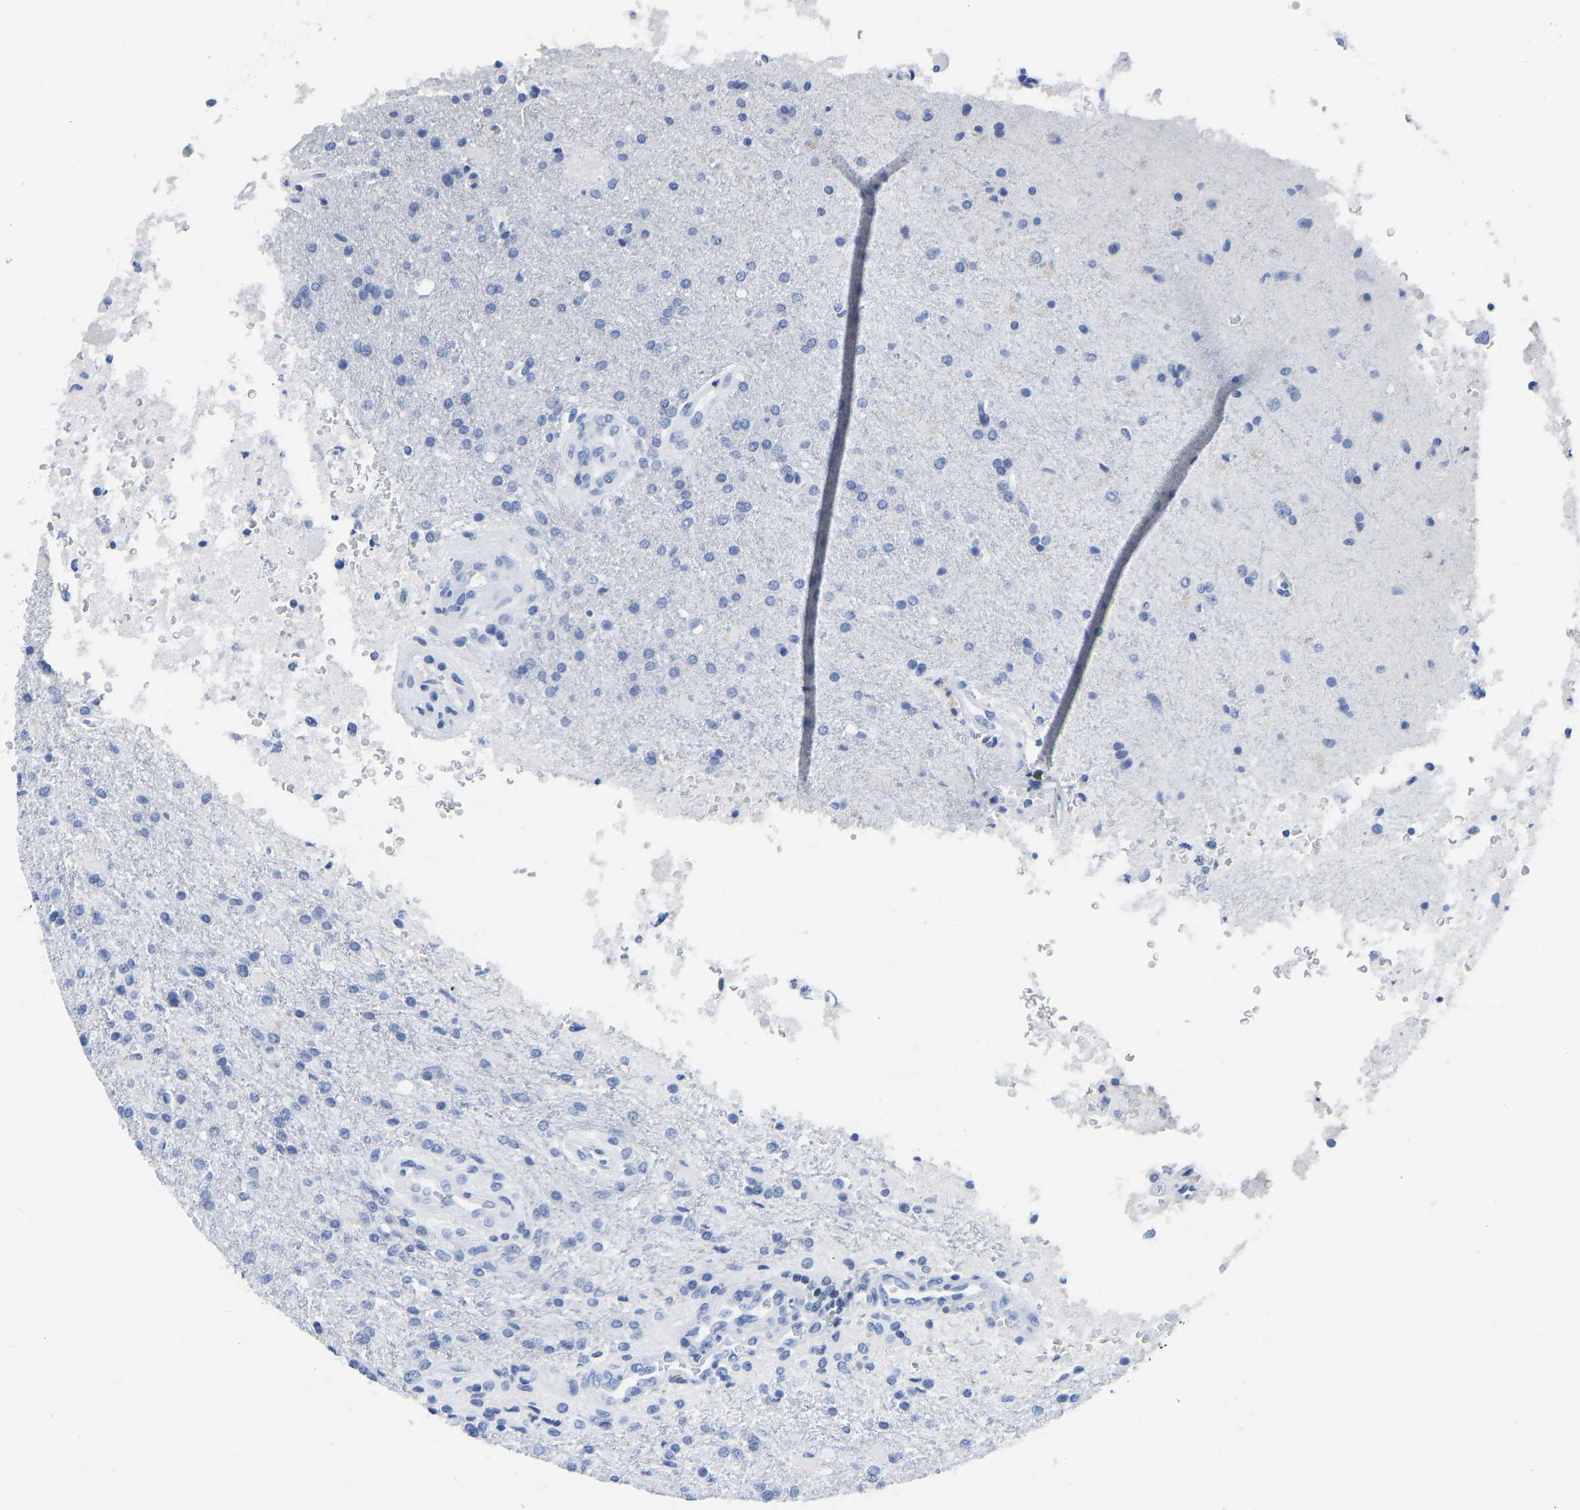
{"staining": {"intensity": "negative", "quantity": "none", "location": "none"}, "tissue": "glioma", "cell_type": "Tumor cells", "image_type": "cancer", "snomed": [{"axis": "morphology", "description": "Normal tissue, NOS"}, {"axis": "morphology", "description": "Glioma, malignant, High grade"}, {"axis": "topography", "description": "Cerebral cortex"}], "caption": "Immunohistochemical staining of human glioma reveals no significant staining in tumor cells.", "gene": "TCF7", "patient": {"sex": "male", "age": 77}}